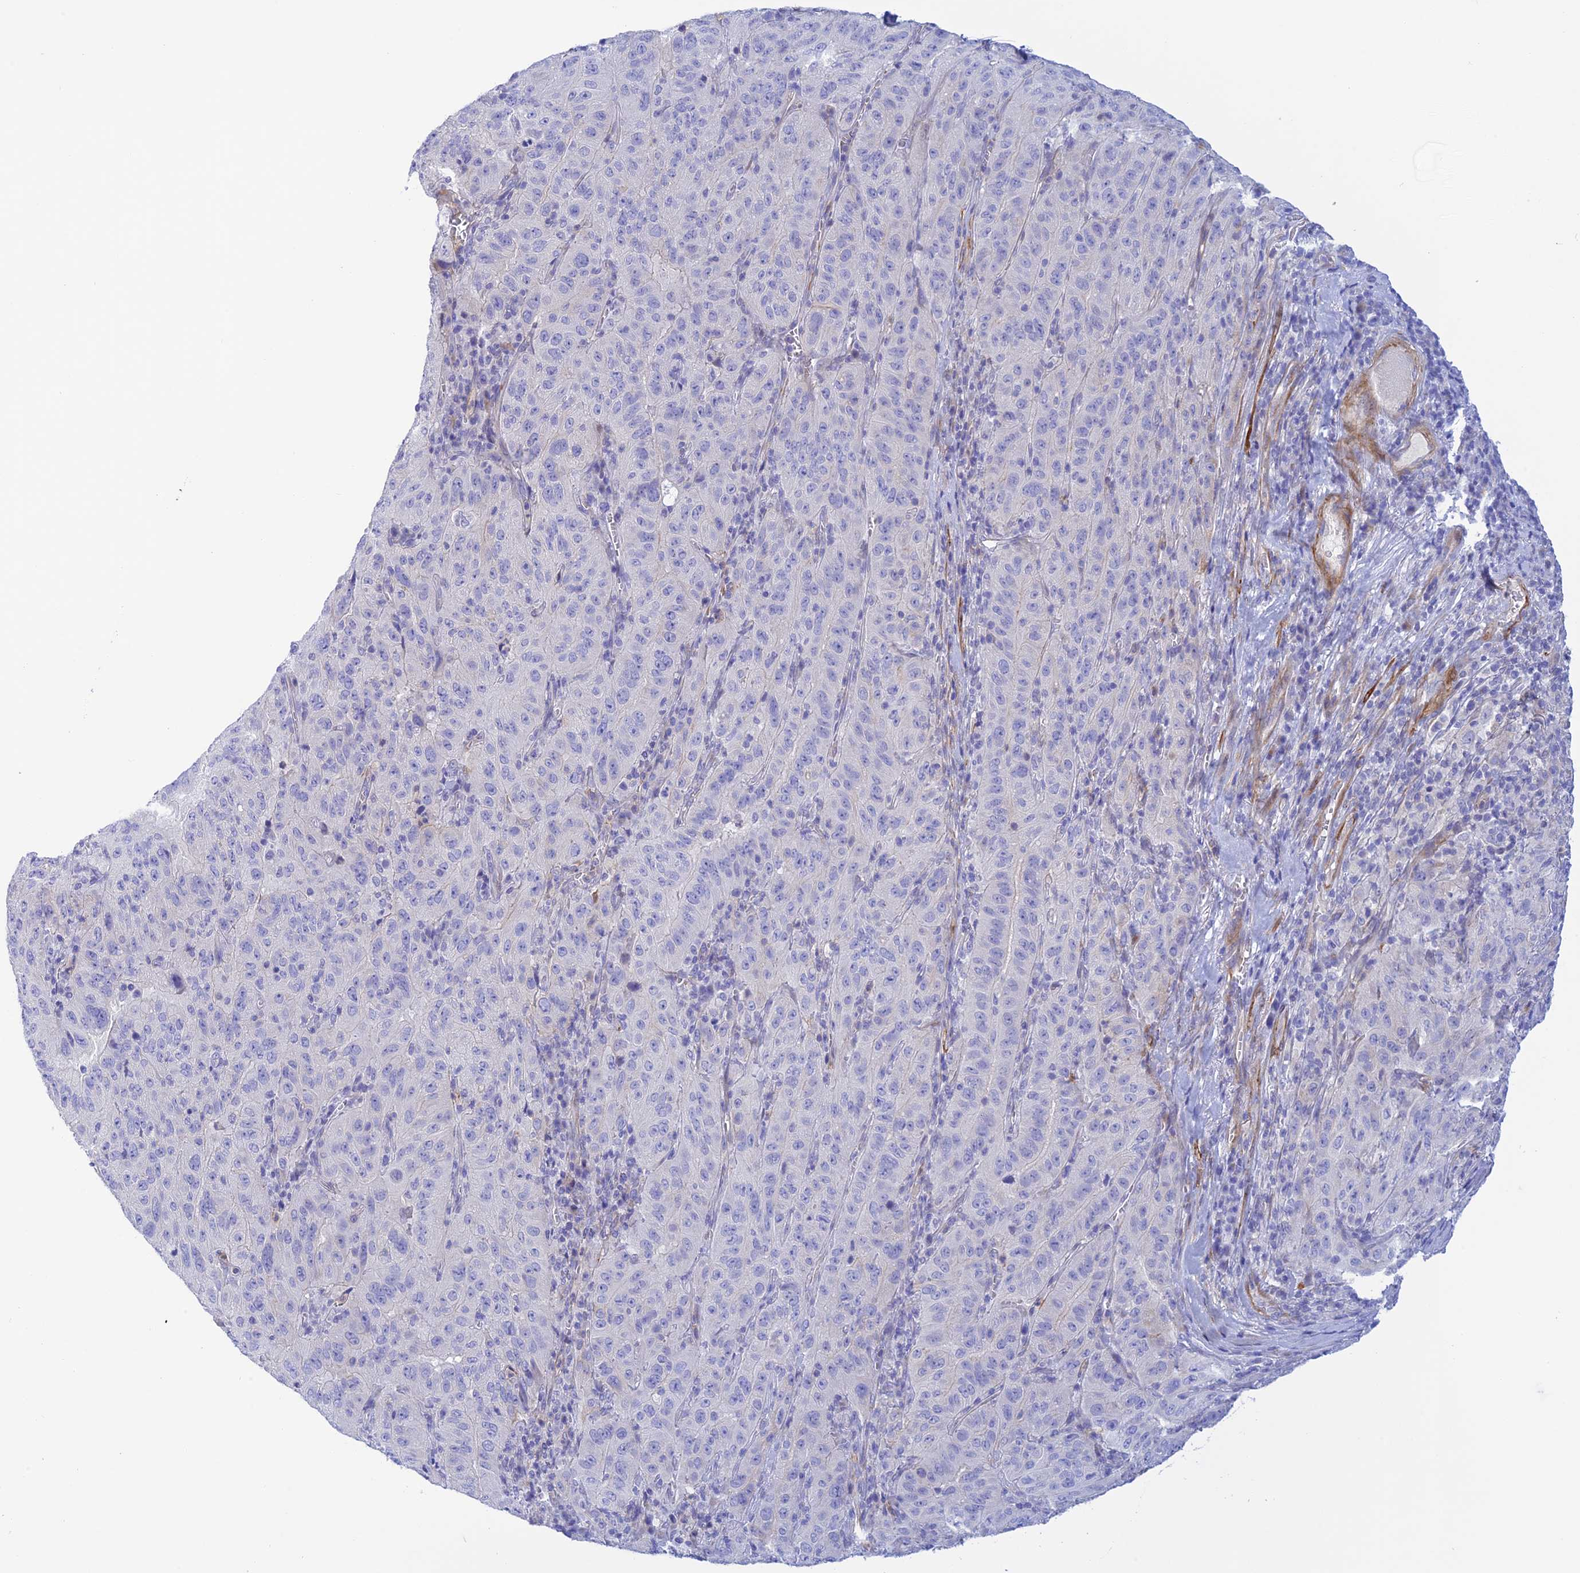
{"staining": {"intensity": "negative", "quantity": "none", "location": "none"}, "tissue": "pancreatic cancer", "cell_type": "Tumor cells", "image_type": "cancer", "snomed": [{"axis": "morphology", "description": "Adenocarcinoma, NOS"}, {"axis": "topography", "description": "Pancreas"}], "caption": "The IHC histopathology image has no significant positivity in tumor cells of pancreatic adenocarcinoma tissue.", "gene": "ZDHHC16", "patient": {"sex": "male", "age": 63}}